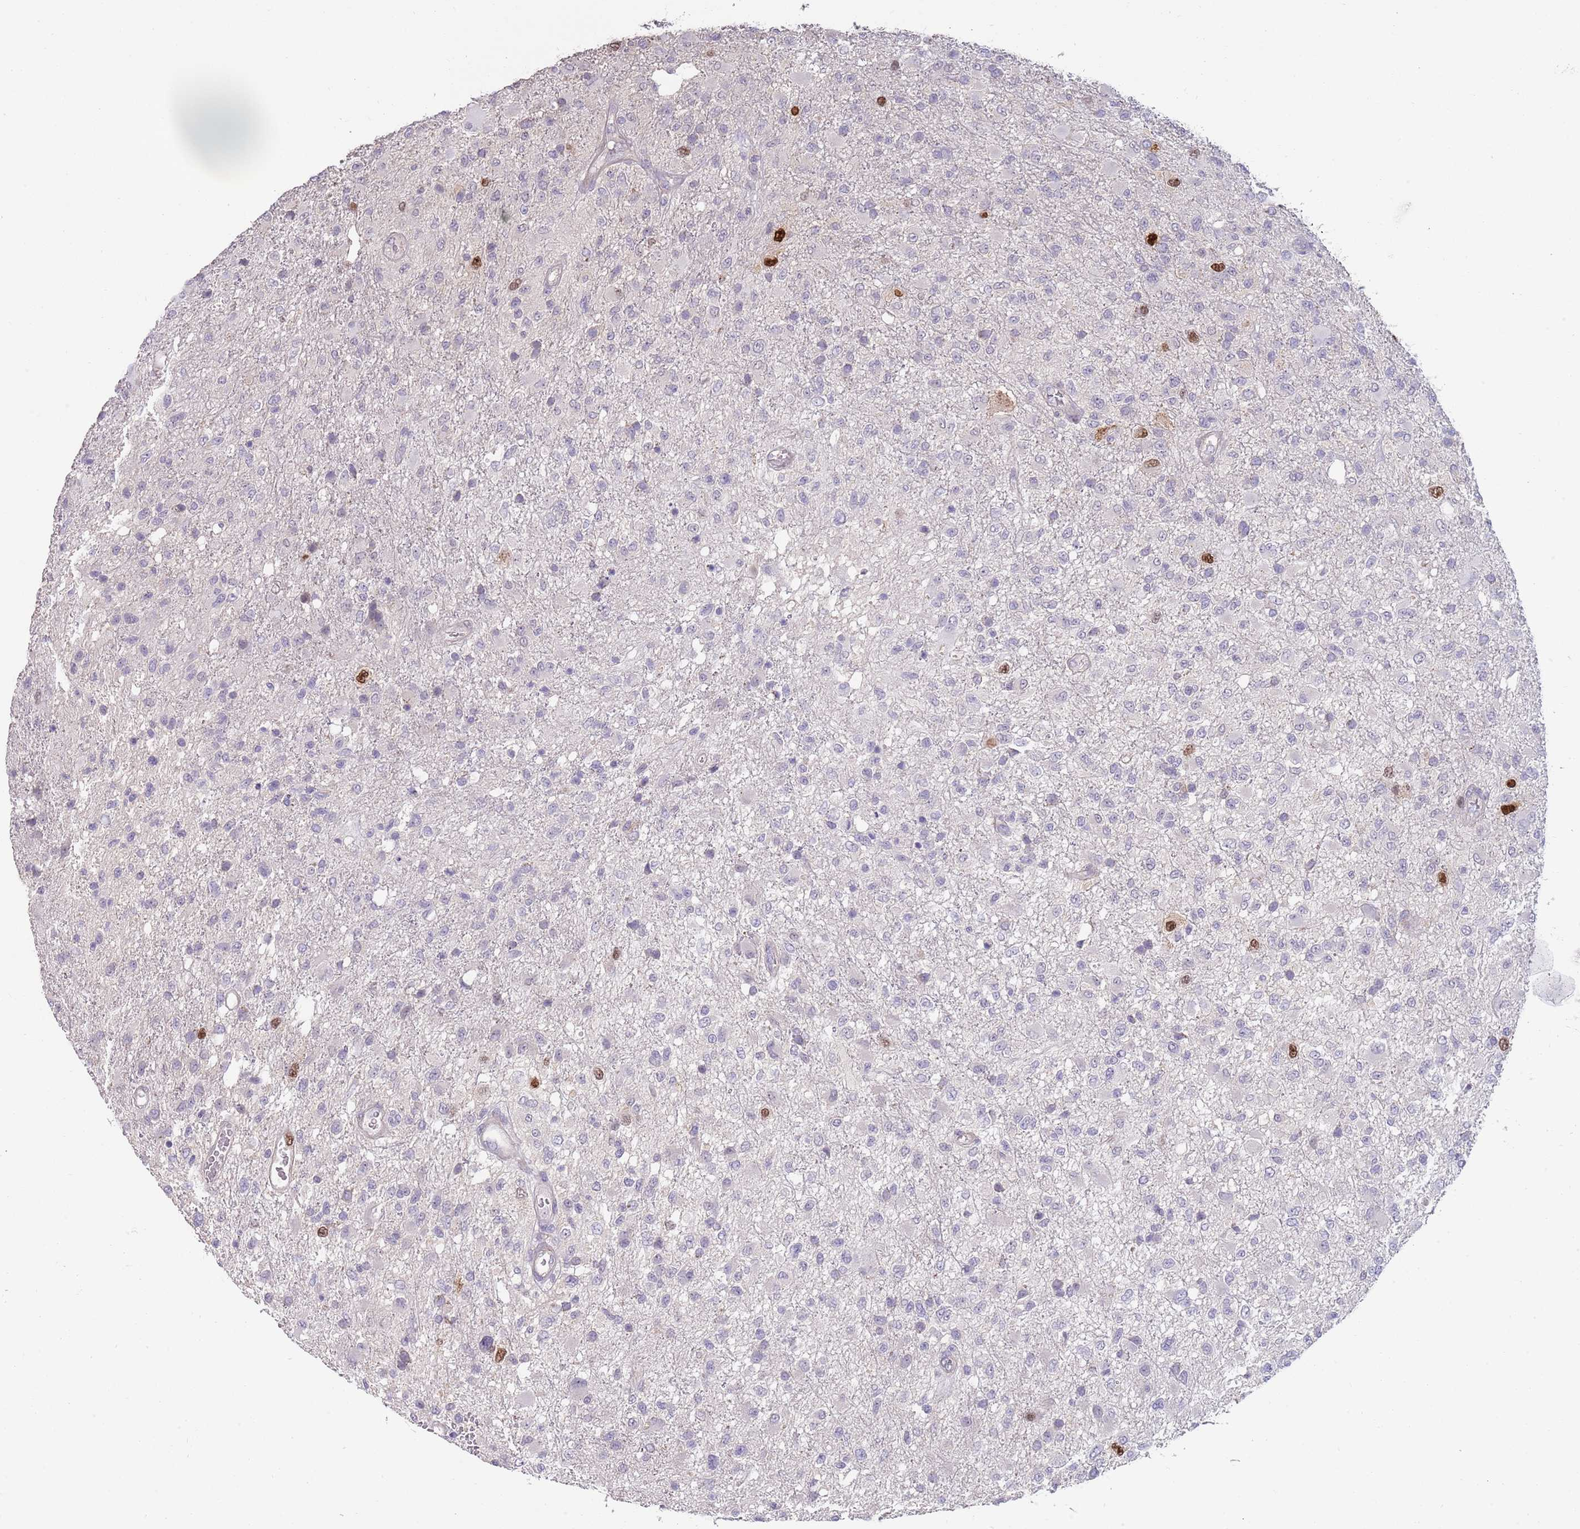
{"staining": {"intensity": "strong", "quantity": "<25%", "location": "nuclear"}, "tissue": "glioma", "cell_type": "Tumor cells", "image_type": "cancer", "snomed": [{"axis": "morphology", "description": "Glioma, malignant, High grade"}, {"axis": "topography", "description": "Brain"}], "caption": "There is medium levels of strong nuclear expression in tumor cells of malignant glioma (high-grade), as demonstrated by immunohistochemical staining (brown color).", "gene": "PIMREG", "patient": {"sex": "female", "age": 74}}